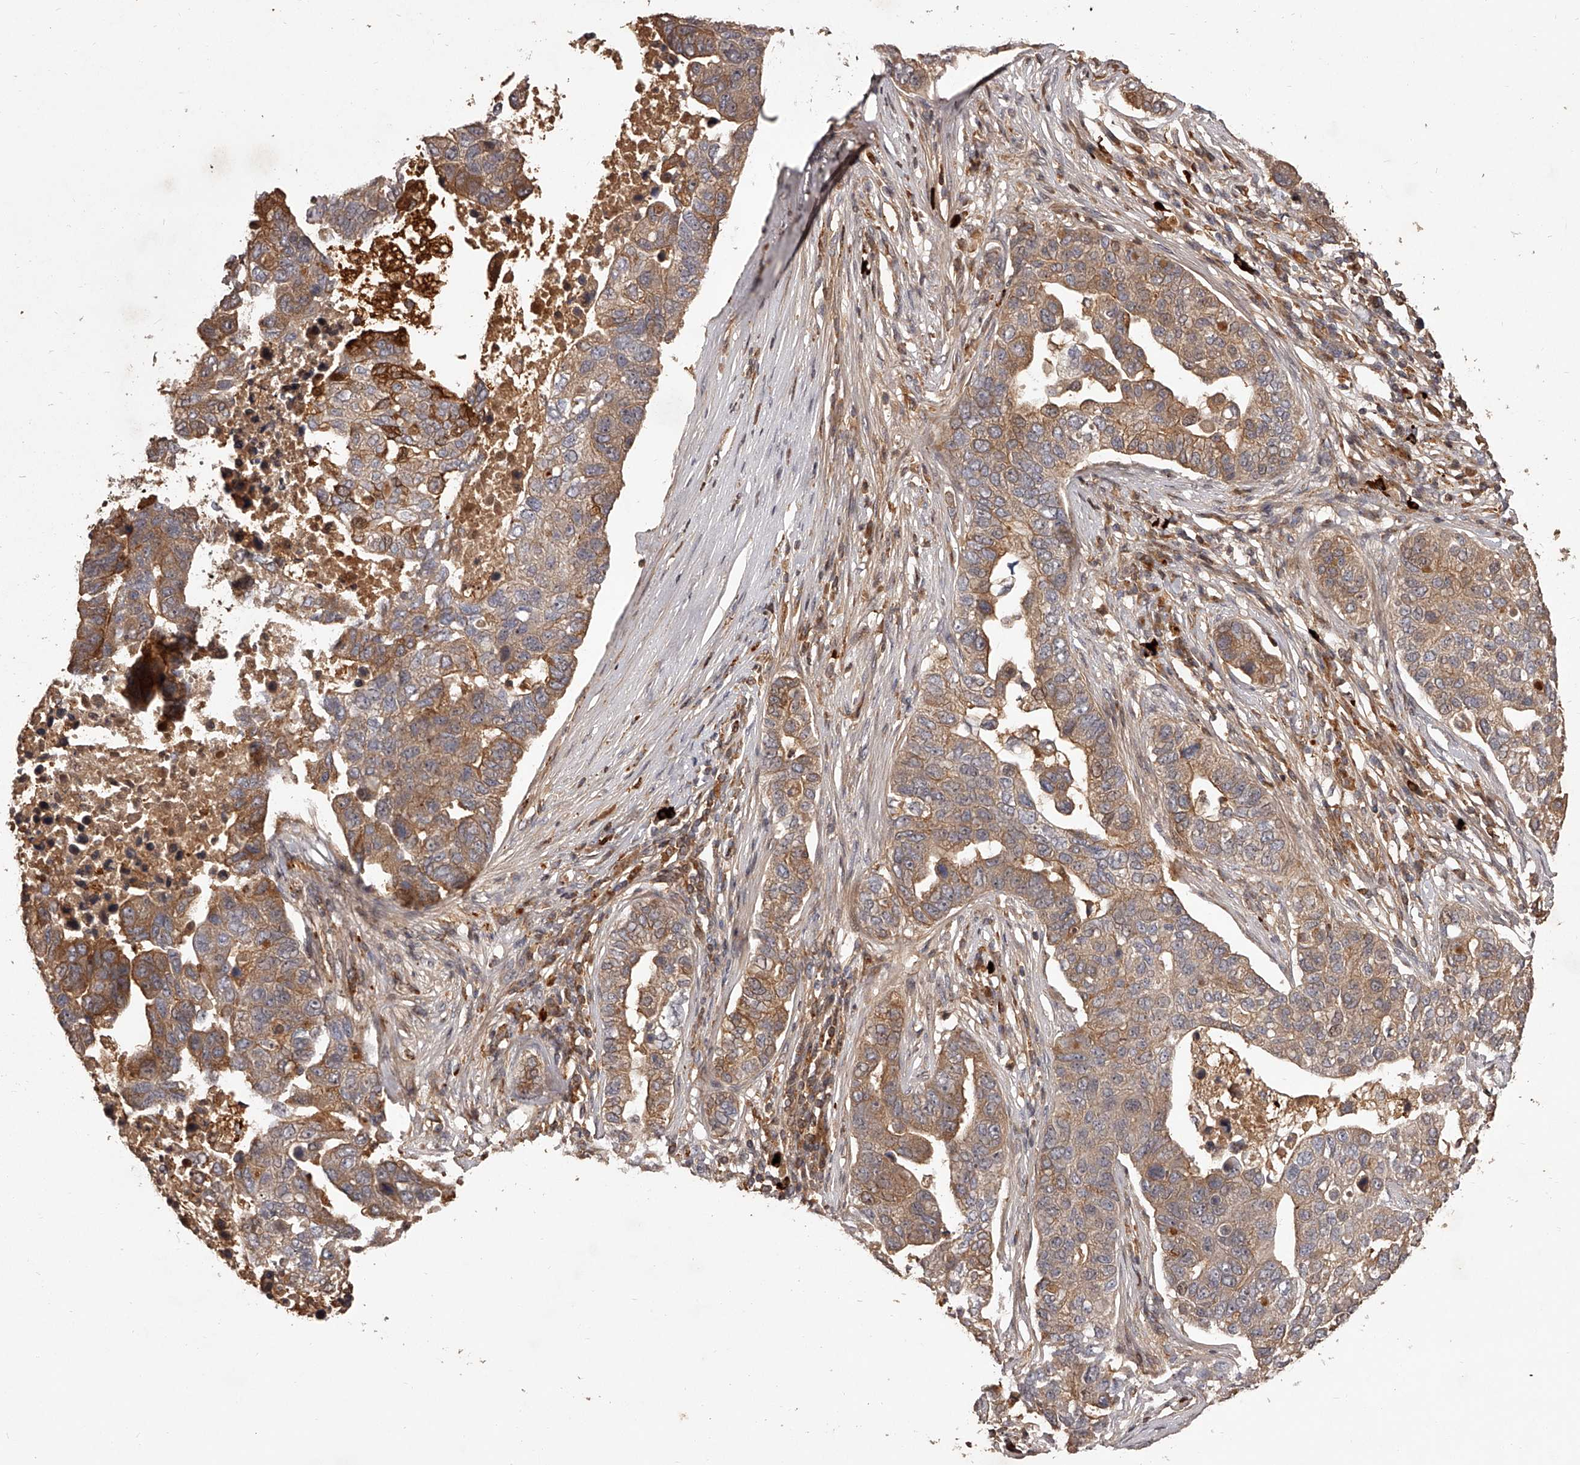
{"staining": {"intensity": "moderate", "quantity": ">75%", "location": "cytoplasmic/membranous"}, "tissue": "pancreatic cancer", "cell_type": "Tumor cells", "image_type": "cancer", "snomed": [{"axis": "morphology", "description": "Adenocarcinoma, NOS"}, {"axis": "topography", "description": "Pancreas"}], "caption": "Protein staining by IHC exhibits moderate cytoplasmic/membranous positivity in approximately >75% of tumor cells in pancreatic cancer (adenocarcinoma). (DAB (3,3'-diaminobenzidine) IHC with brightfield microscopy, high magnification).", "gene": "CRYZL1", "patient": {"sex": "female", "age": 61}}